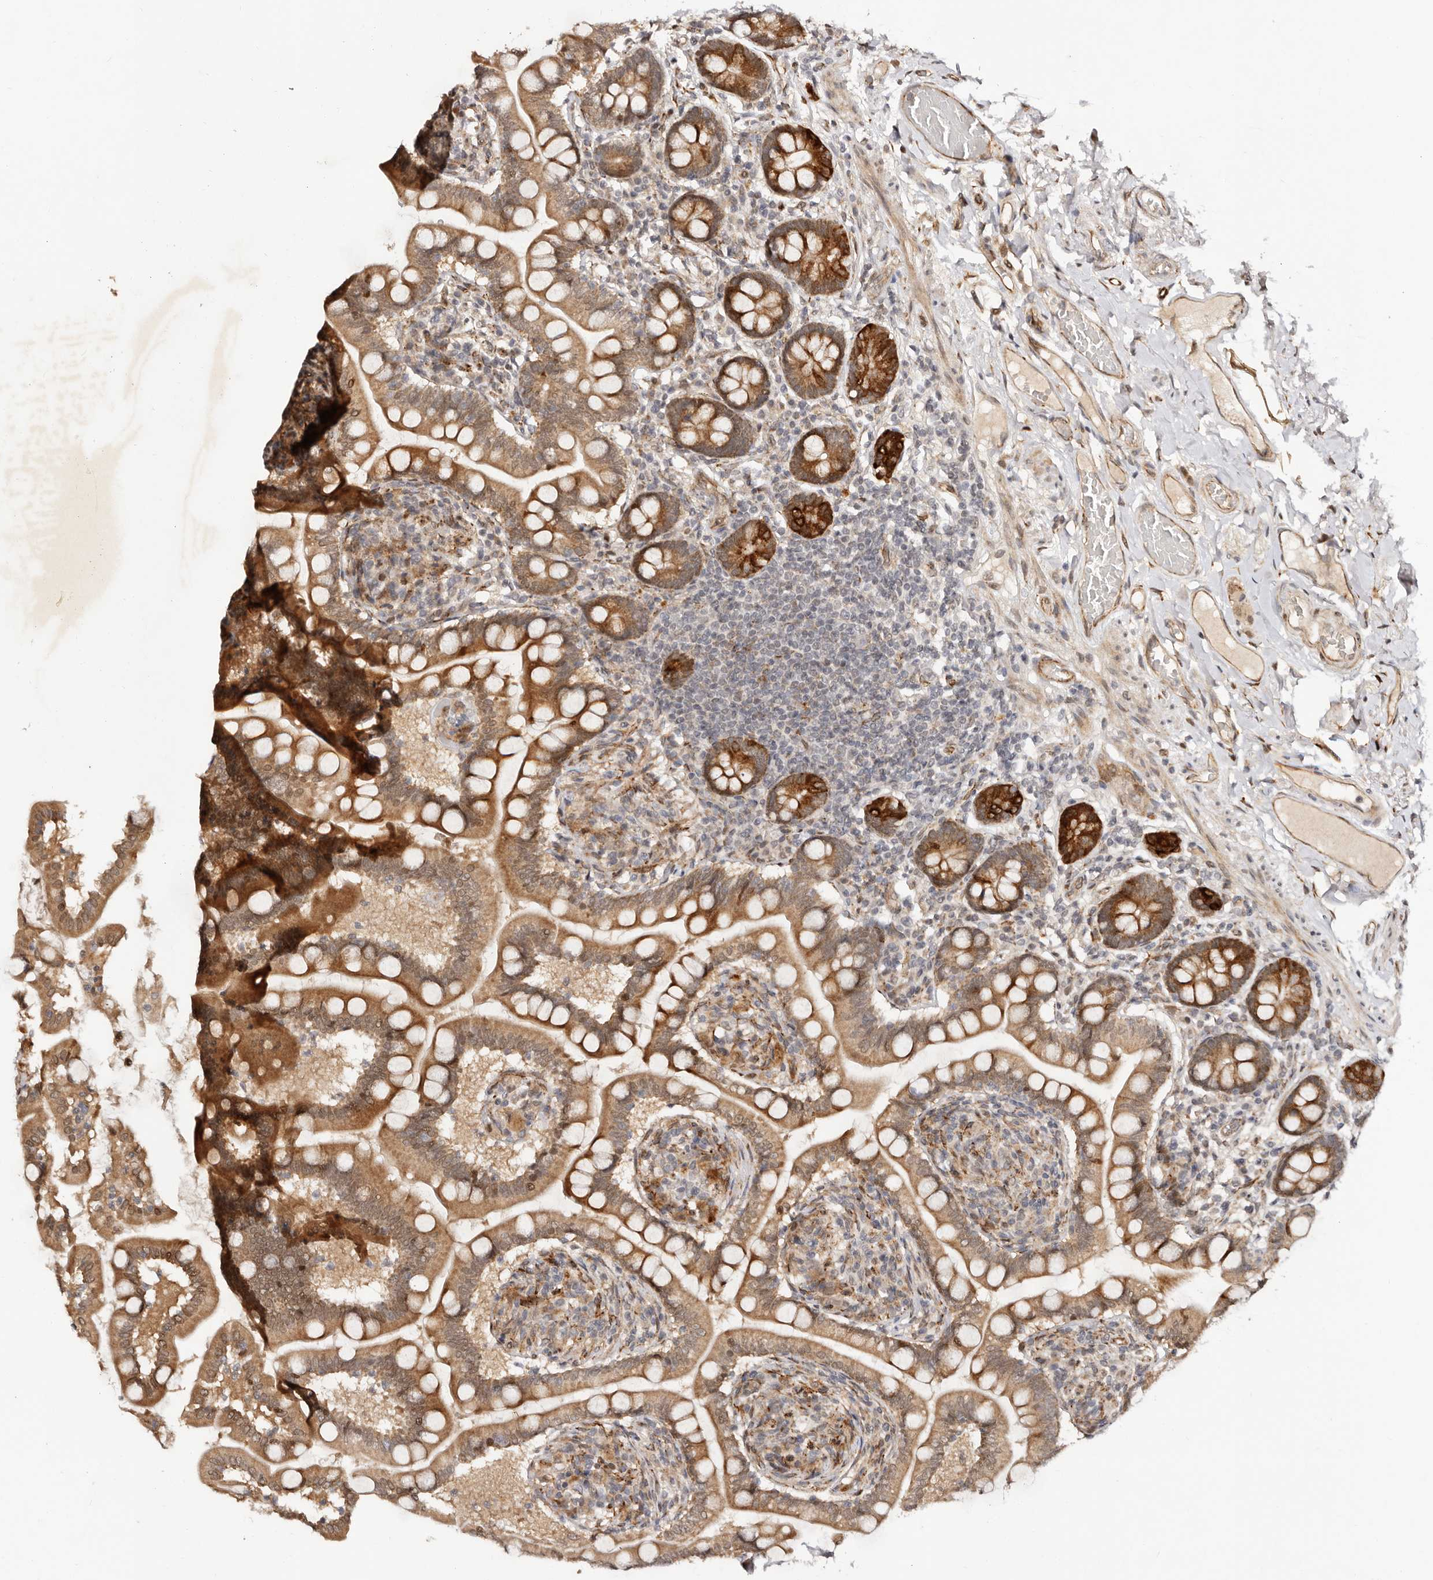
{"staining": {"intensity": "strong", "quantity": ">75%", "location": "cytoplasmic/membranous"}, "tissue": "small intestine", "cell_type": "Glandular cells", "image_type": "normal", "snomed": [{"axis": "morphology", "description": "Normal tissue, NOS"}, {"axis": "topography", "description": "Small intestine"}], "caption": "DAB (3,3'-diaminobenzidine) immunohistochemical staining of benign small intestine reveals strong cytoplasmic/membranous protein positivity in about >75% of glandular cells.", "gene": "BCL2L15", "patient": {"sex": "female", "age": 64}}